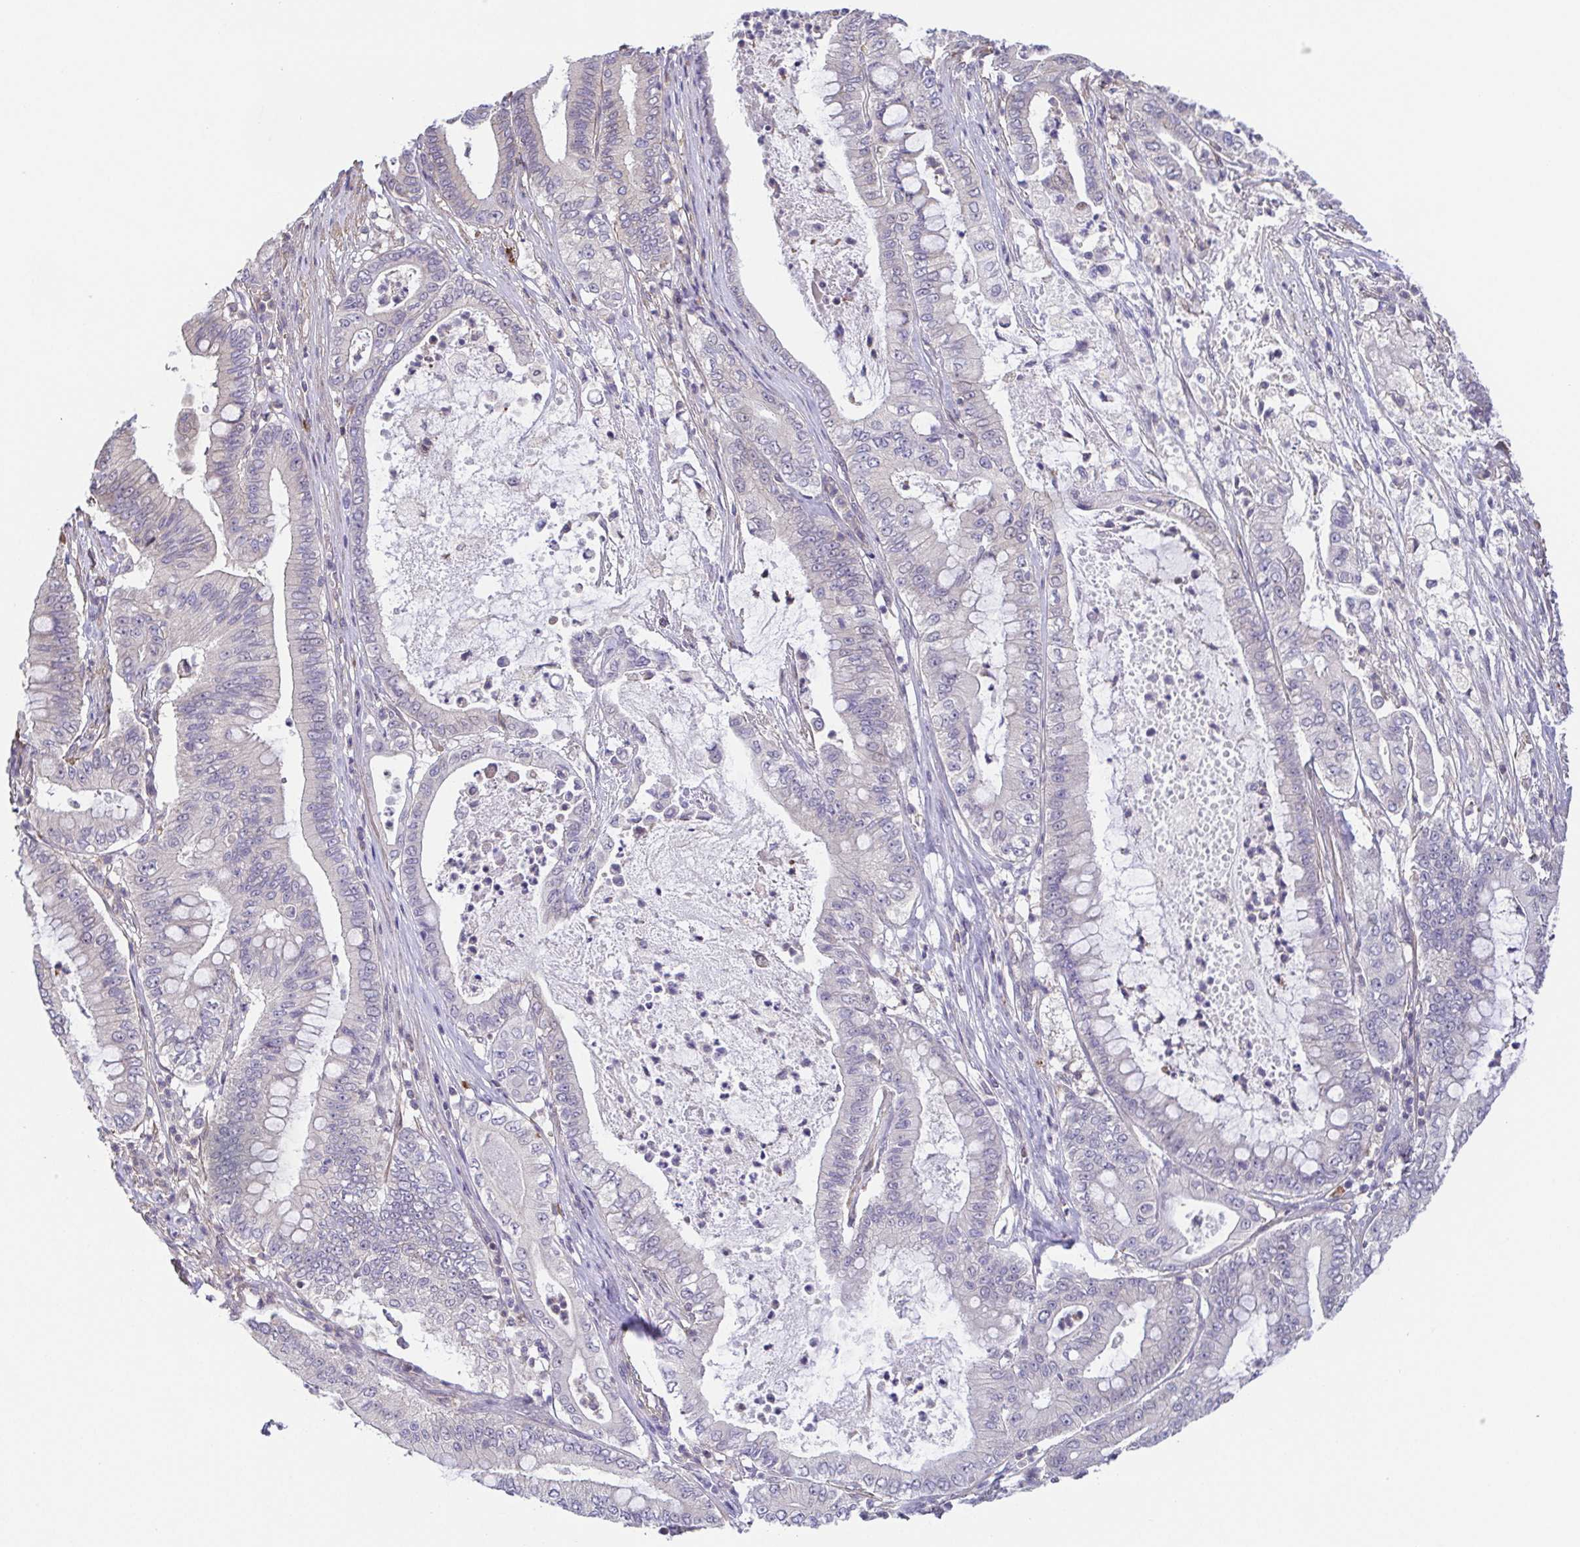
{"staining": {"intensity": "negative", "quantity": "none", "location": "none"}, "tissue": "pancreatic cancer", "cell_type": "Tumor cells", "image_type": "cancer", "snomed": [{"axis": "morphology", "description": "Adenocarcinoma, NOS"}, {"axis": "topography", "description": "Pancreas"}], "caption": "The immunohistochemistry (IHC) photomicrograph has no significant positivity in tumor cells of pancreatic adenocarcinoma tissue. (Stains: DAB immunohistochemistry with hematoxylin counter stain, Microscopy: brightfield microscopy at high magnification).", "gene": "PREPL", "patient": {"sex": "male", "age": 71}}